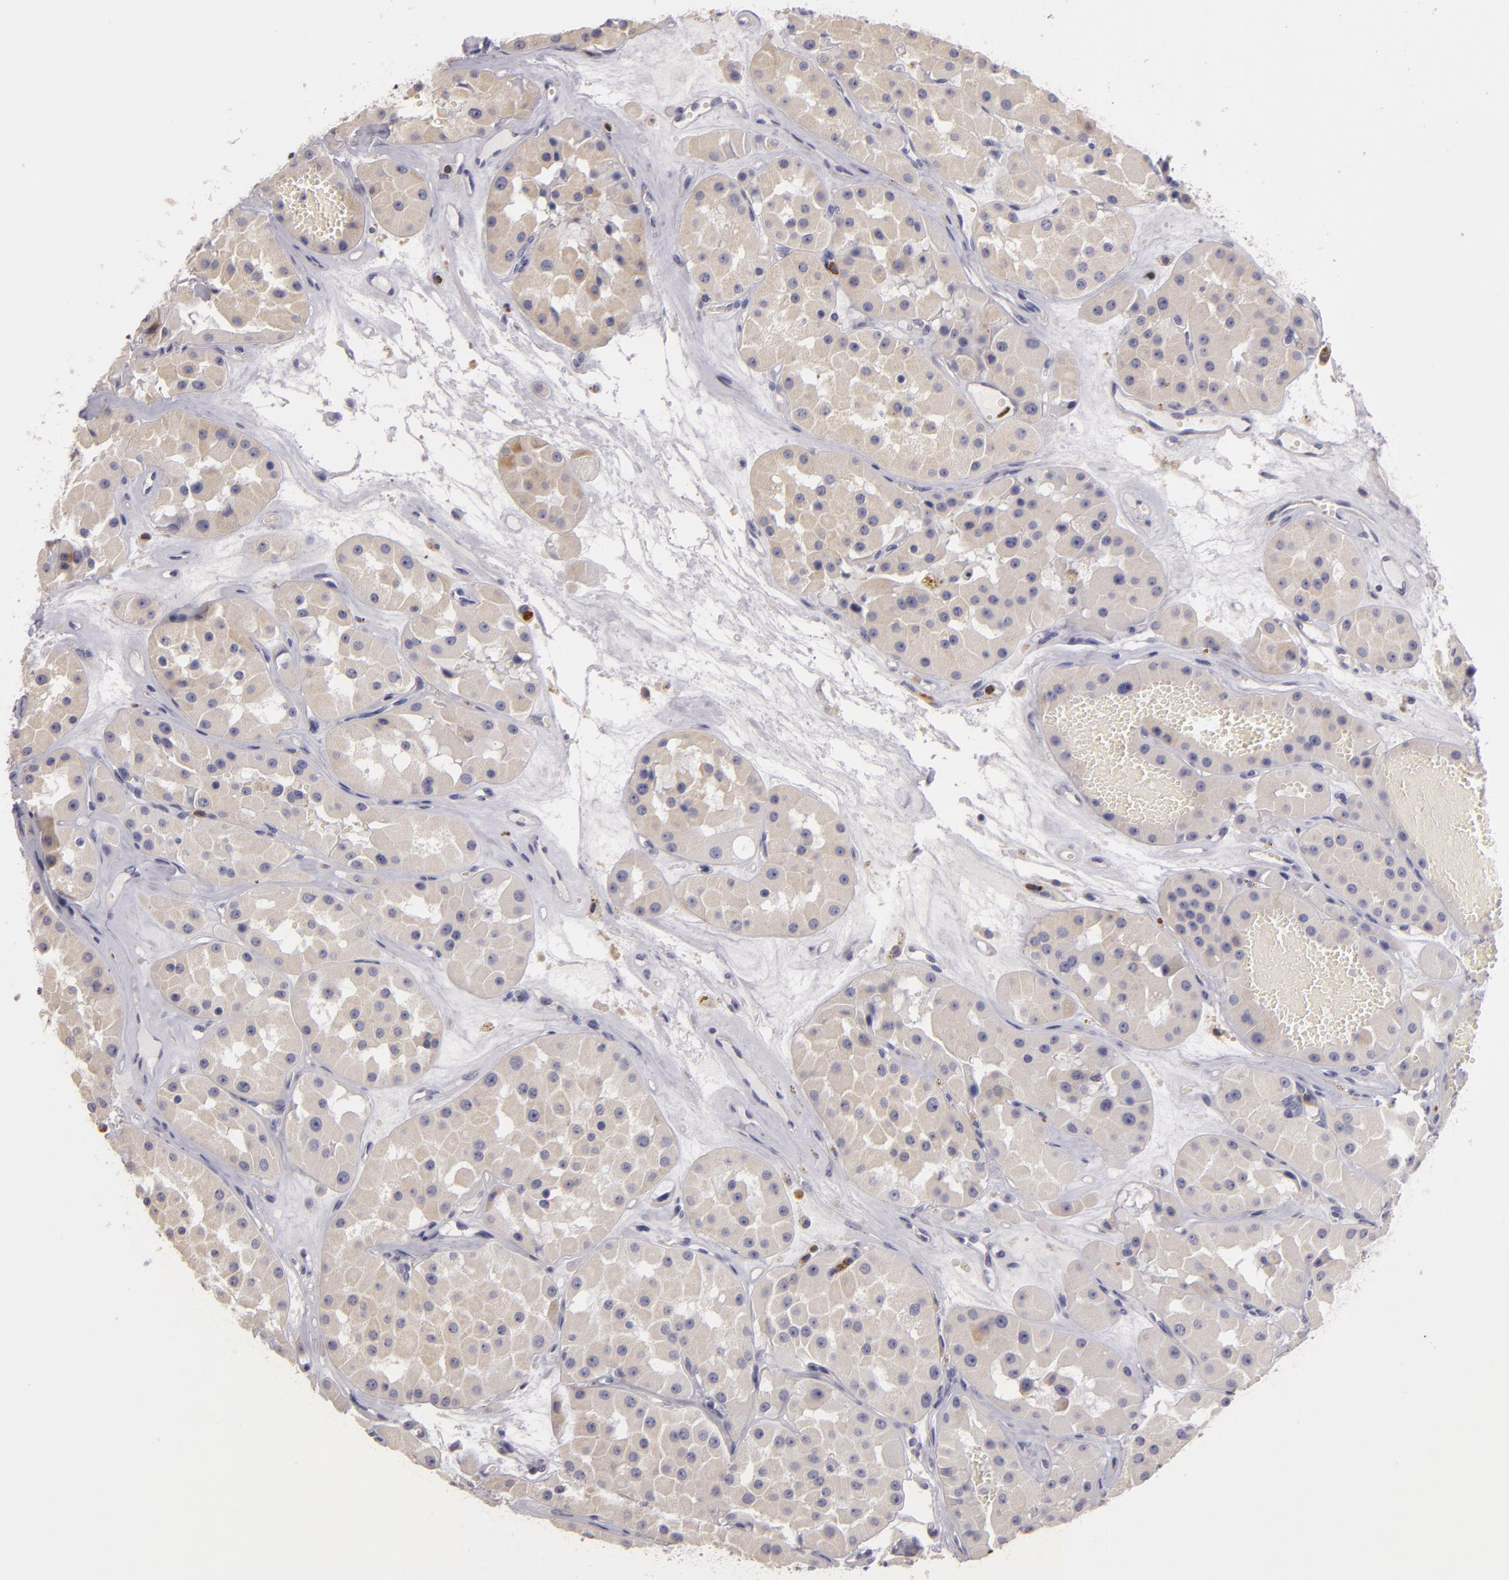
{"staining": {"intensity": "weak", "quantity": ">75%", "location": "cytoplasmic/membranous"}, "tissue": "renal cancer", "cell_type": "Tumor cells", "image_type": "cancer", "snomed": [{"axis": "morphology", "description": "Adenocarcinoma, uncertain malignant potential"}, {"axis": "topography", "description": "Kidney"}], "caption": "IHC image of renal cancer stained for a protein (brown), which demonstrates low levels of weak cytoplasmic/membranous staining in approximately >75% of tumor cells.", "gene": "TLR8", "patient": {"sex": "male", "age": 63}}